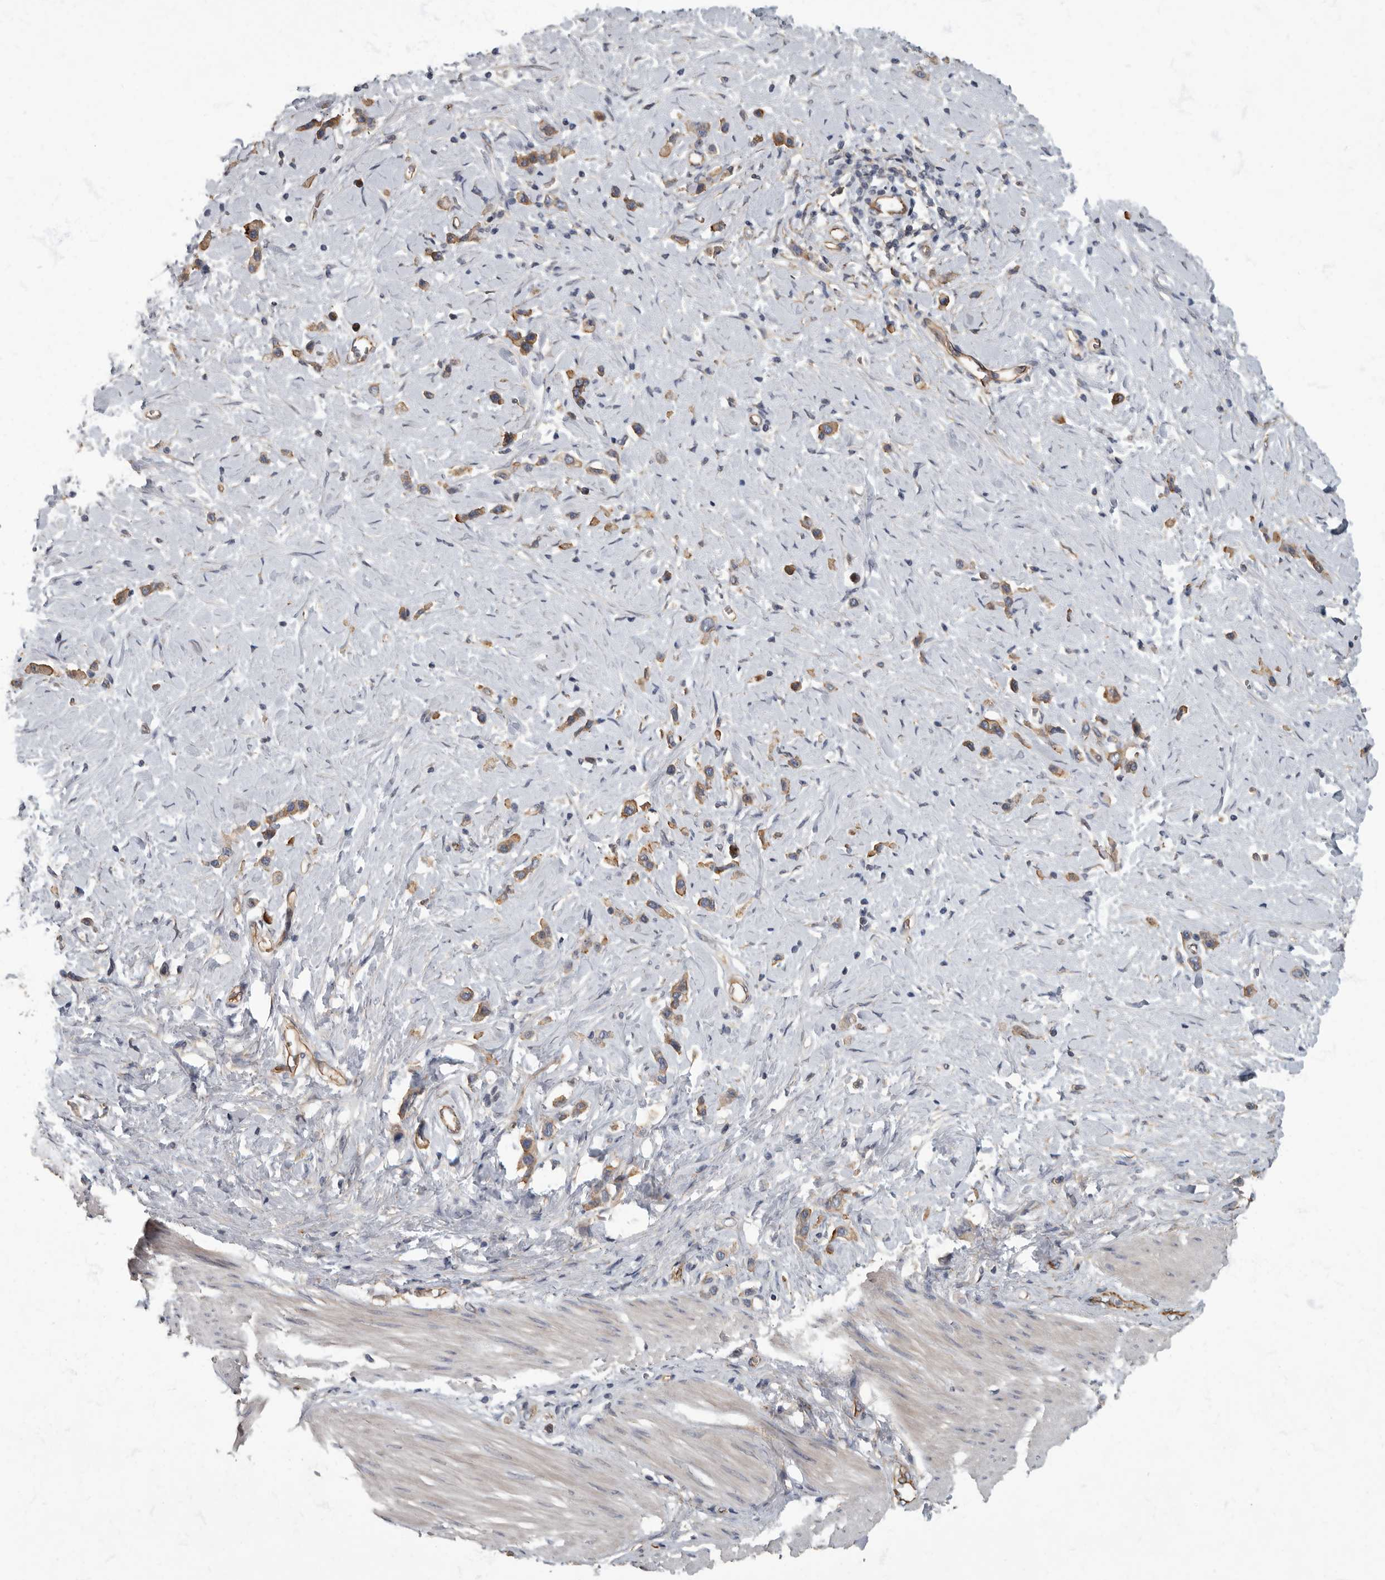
{"staining": {"intensity": "moderate", "quantity": ">75%", "location": "cytoplasmic/membranous"}, "tissue": "stomach cancer", "cell_type": "Tumor cells", "image_type": "cancer", "snomed": [{"axis": "morphology", "description": "Adenocarcinoma, NOS"}, {"axis": "topography", "description": "Stomach"}], "caption": "Stomach cancer tissue reveals moderate cytoplasmic/membranous positivity in about >75% of tumor cells, visualized by immunohistochemistry.", "gene": "PDK1", "patient": {"sex": "female", "age": 65}}